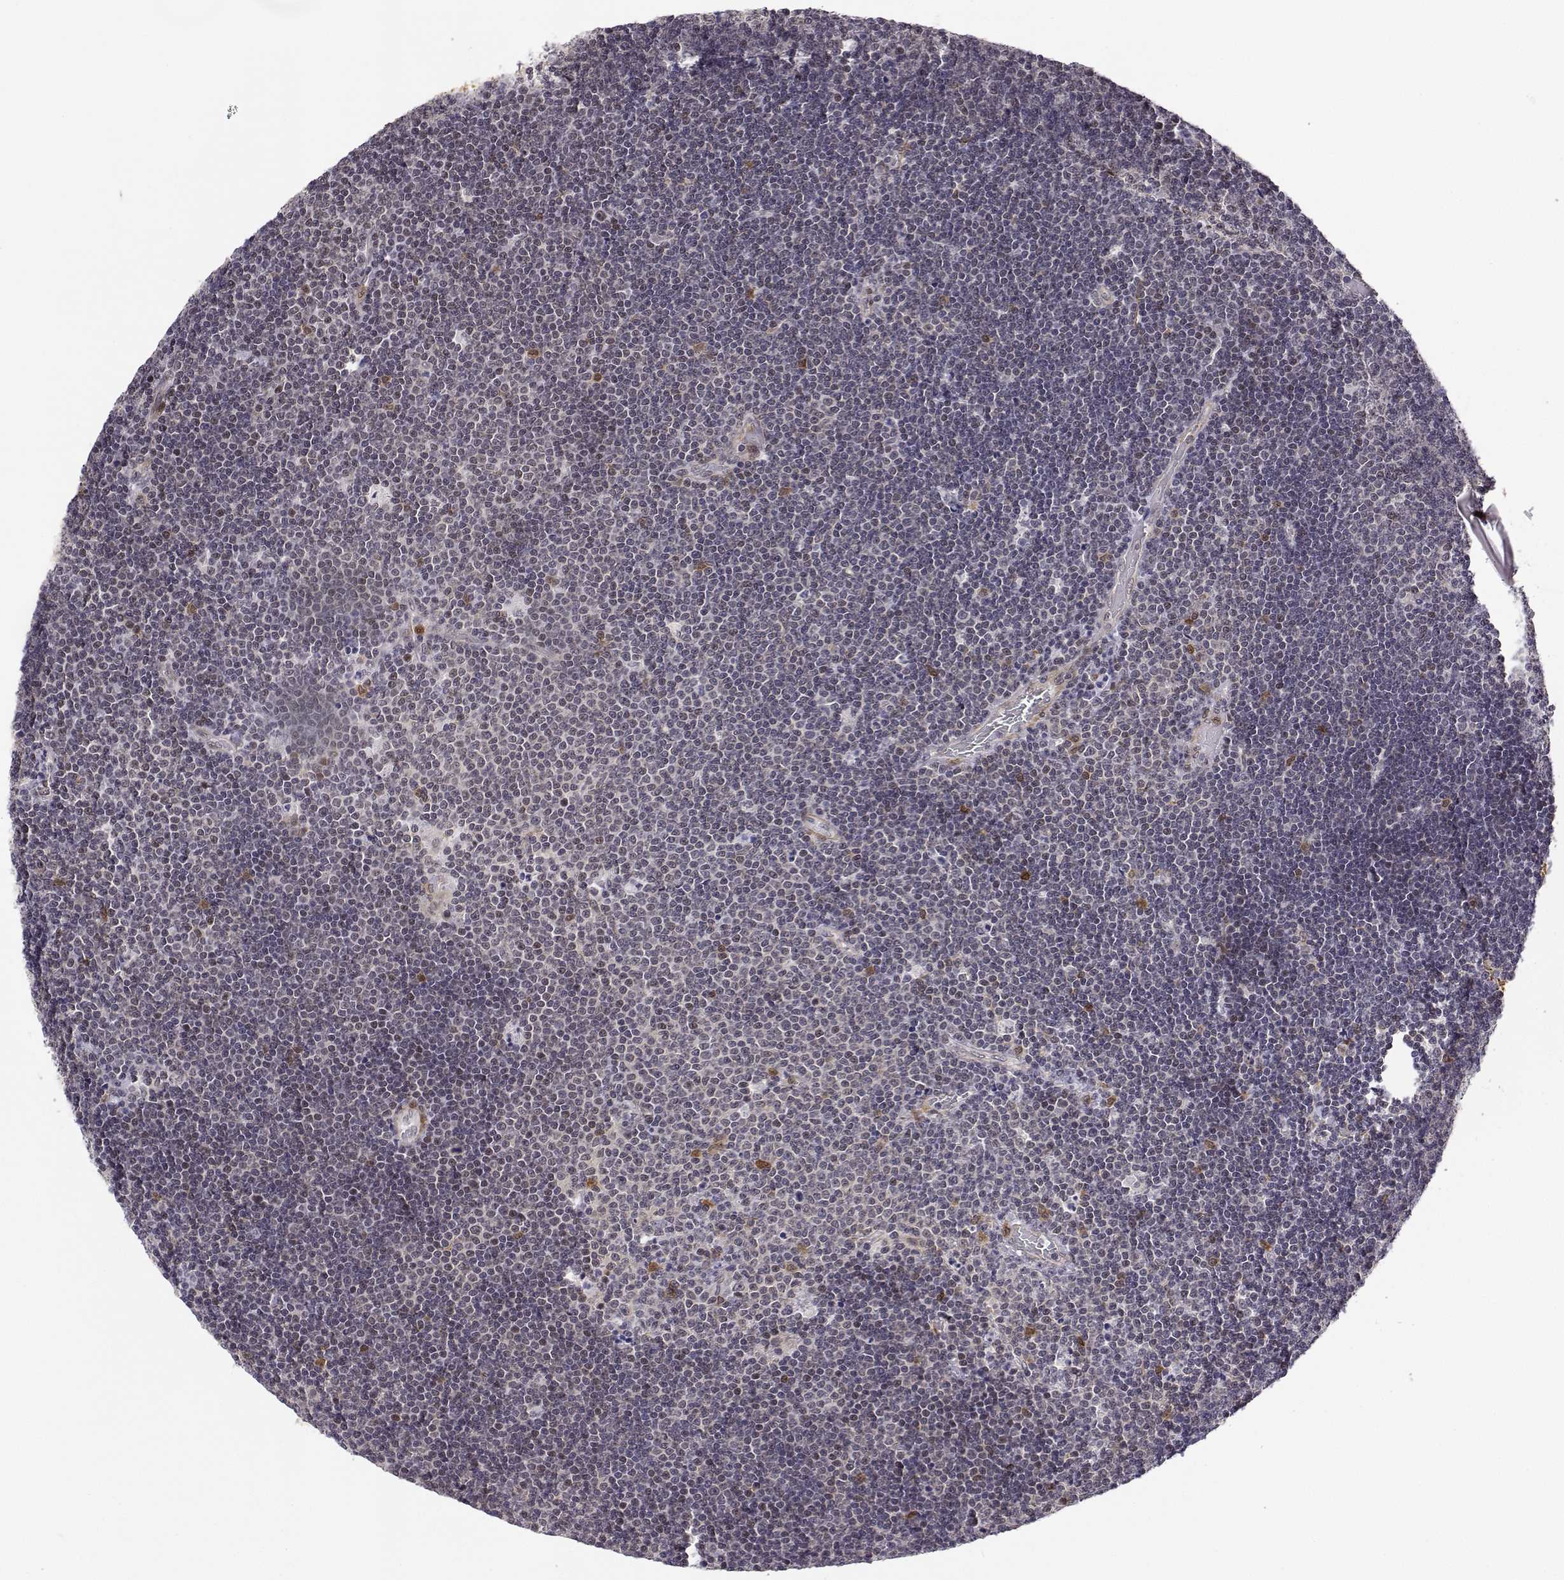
{"staining": {"intensity": "weak", "quantity": "25%-75%", "location": "nuclear"}, "tissue": "lymphoma", "cell_type": "Tumor cells", "image_type": "cancer", "snomed": [{"axis": "morphology", "description": "Malignant lymphoma, non-Hodgkin's type, Low grade"}, {"axis": "topography", "description": "Brain"}], "caption": "Immunohistochemical staining of lymphoma demonstrates low levels of weak nuclear positivity in approximately 25%-75% of tumor cells. Nuclei are stained in blue.", "gene": "PHGDH", "patient": {"sex": "female", "age": 66}}